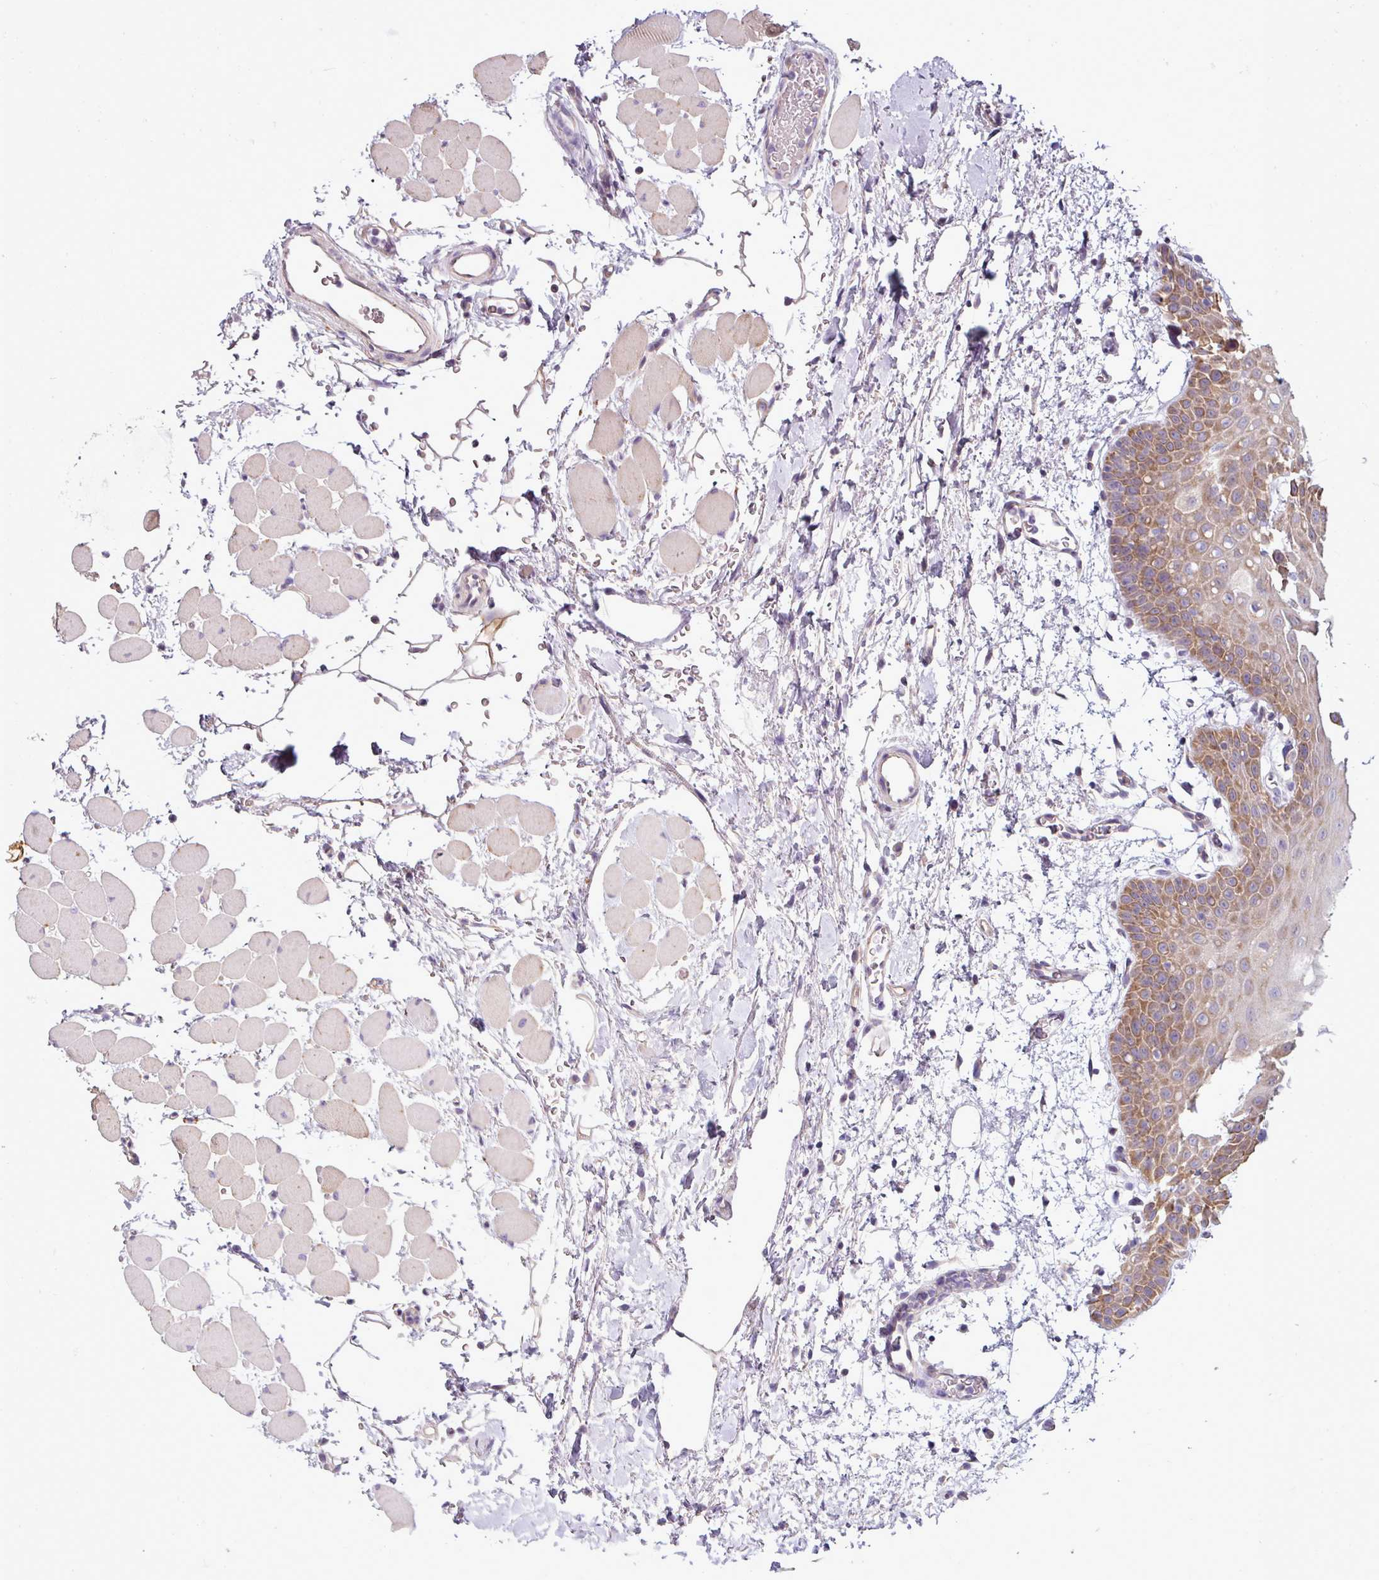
{"staining": {"intensity": "moderate", "quantity": "25%-75%", "location": "cytoplasmic/membranous"}, "tissue": "oral mucosa", "cell_type": "Squamous epithelial cells", "image_type": "normal", "snomed": [{"axis": "morphology", "description": "Normal tissue, NOS"}, {"axis": "topography", "description": "Oral tissue"}, {"axis": "topography", "description": "Tounge, NOS"}], "caption": "This photomicrograph displays IHC staining of benign human oral mucosa, with medium moderate cytoplasmic/membranous expression in about 25%-75% of squamous epithelial cells.", "gene": "AGAP4", "patient": {"sex": "female", "age": 59}}